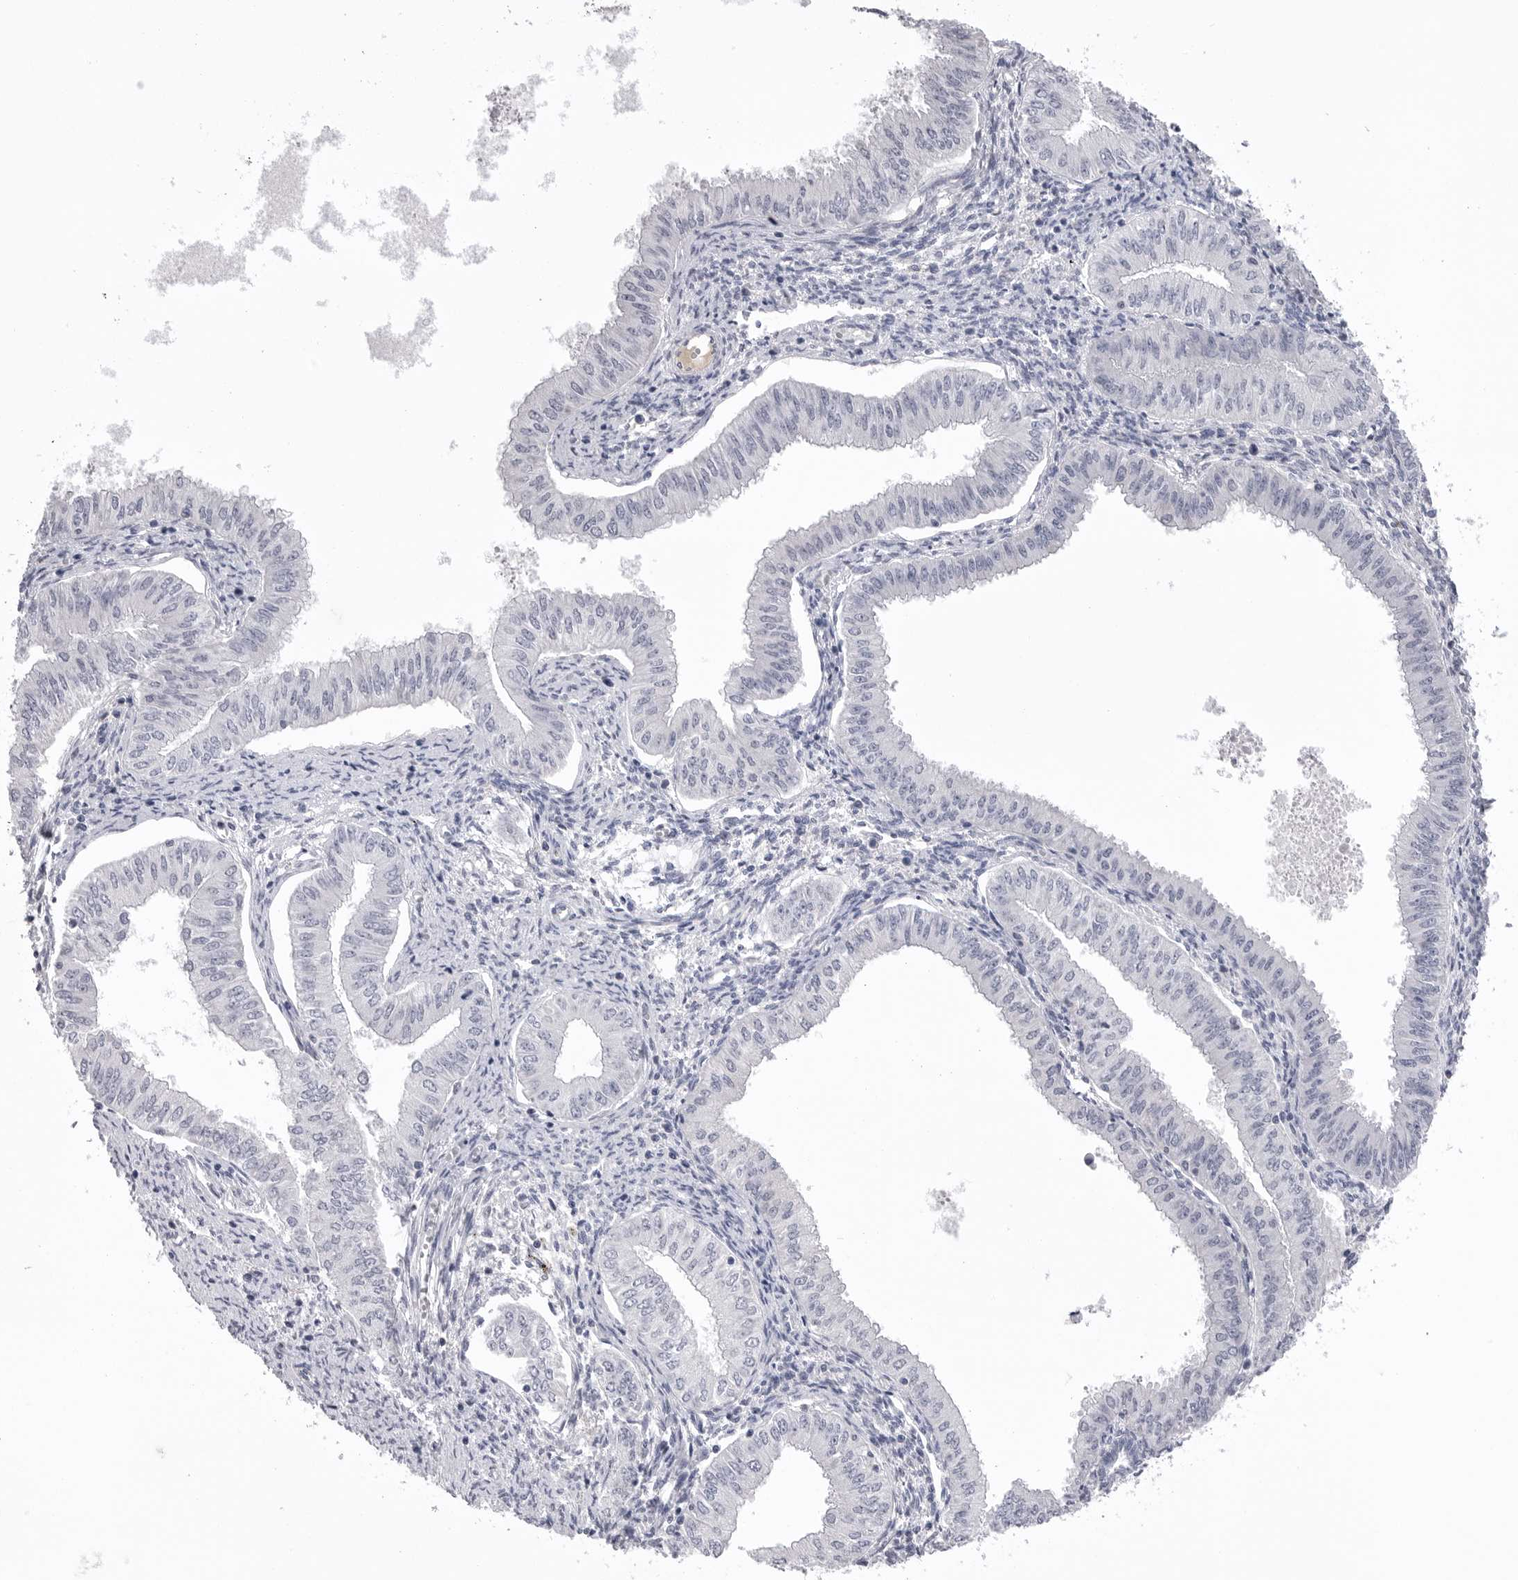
{"staining": {"intensity": "negative", "quantity": "none", "location": "none"}, "tissue": "endometrial cancer", "cell_type": "Tumor cells", "image_type": "cancer", "snomed": [{"axis": "morphology", "description": "Normal tissue, NOS"}, {"axis": "morphology", "description": "Adenocarcinoma, NOS"}, {"axis": "topography", "description": "Endometrium"}], "caption": "A micrograph of human adenocarcinoma (endometrial) is negative for staining in tumor cells. The staining was performed using DAB (3,3'-diaminobenzidine) to visualize the protein expression in brown, while the nuclei were stained in blue with hematoxylin (Magnification: 20x).", "gene": "DLGAP3", "patient": {"sex": "female", "age": 53}}